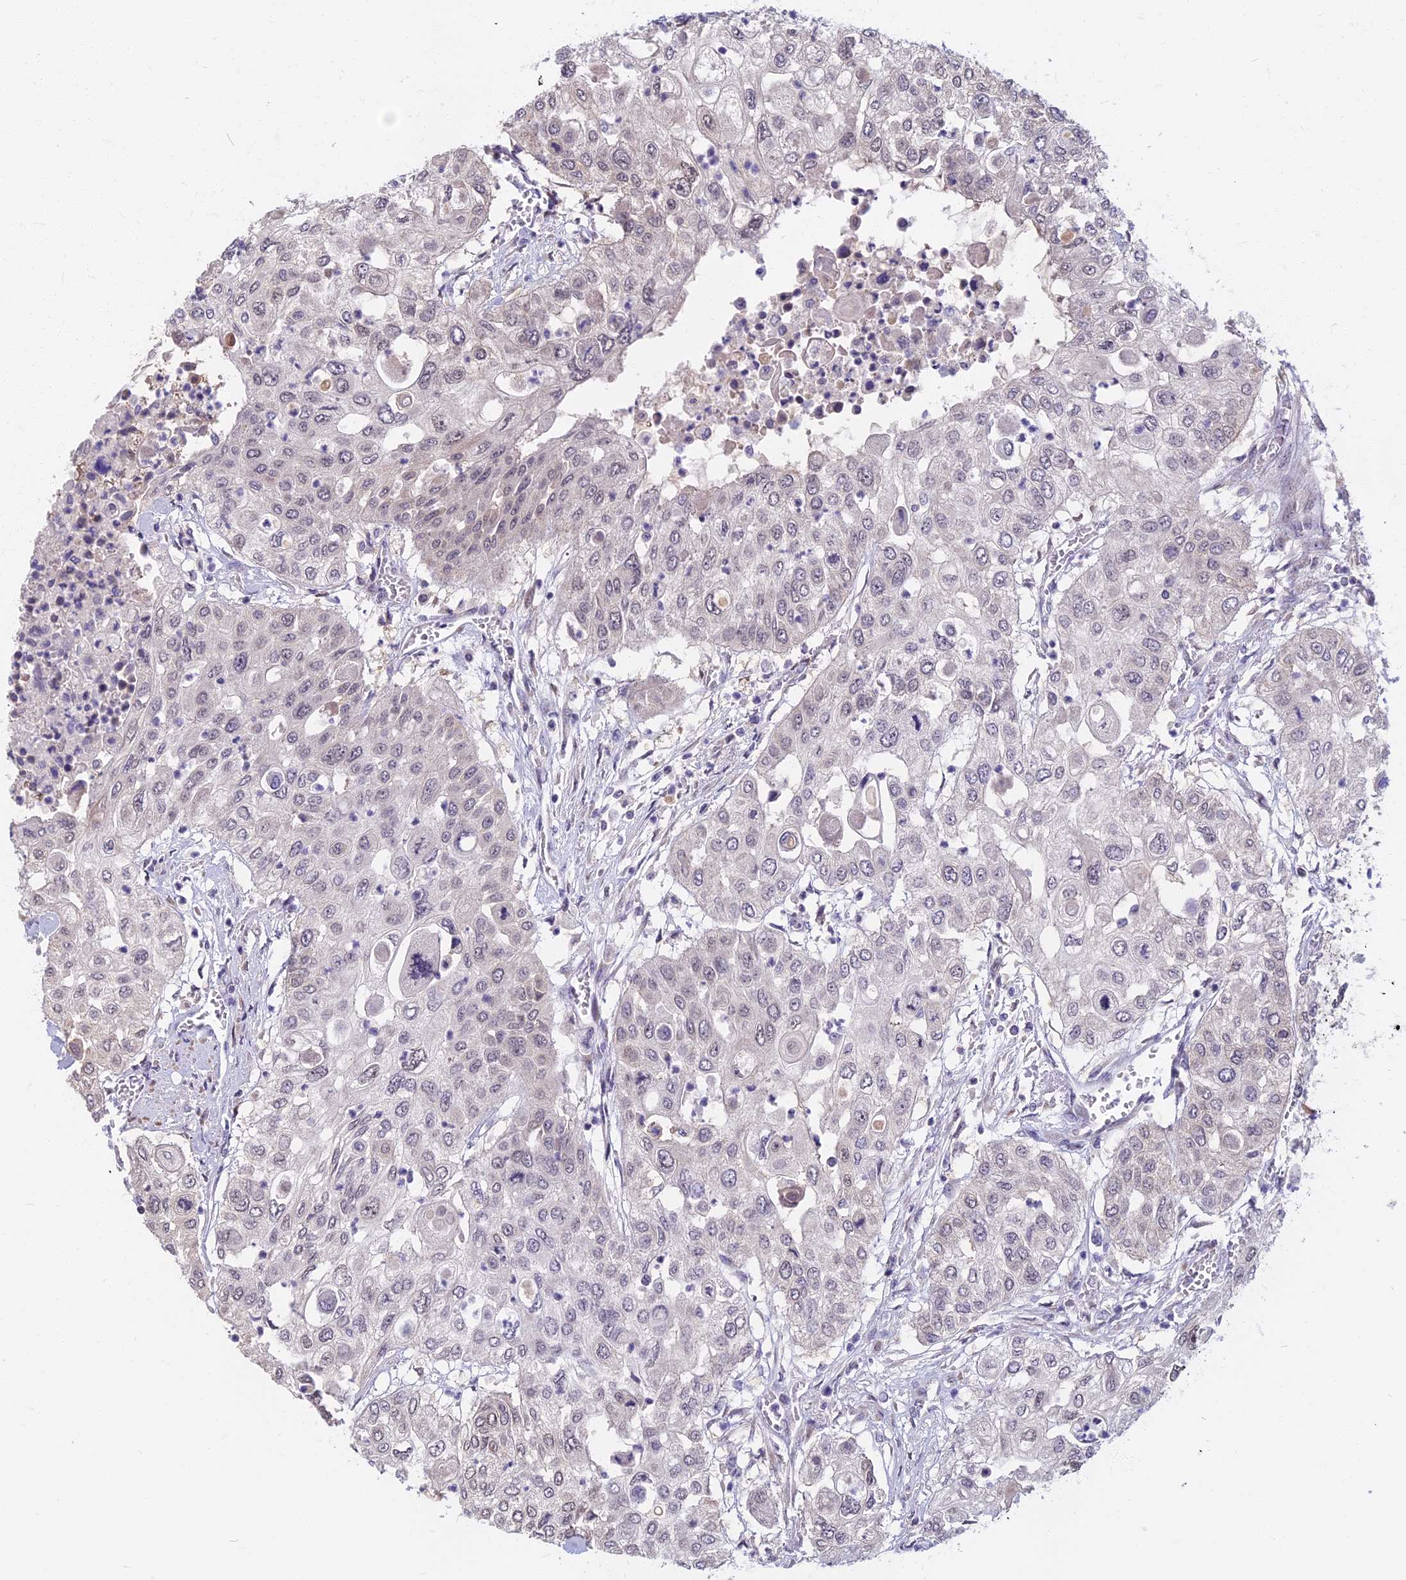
{"staining": {"intensity": "weak", "quantity": "<25%", "location": "nuclear"}, "tissue": "urothelial cancer", "cell_type": "Tumor cells", "image_type": "cancer", "snomed": [{"axis": "morphology", "description": "Urothelial carcinoma, High grade"}, {"axis": "topography", "description": "Urinary bladder"}], "caption": "IHC of human urothelial cancer exhibits no expression in tumor cells.", "gene": "CCDC113", "patient": {"sex": "female", "age": 79}}